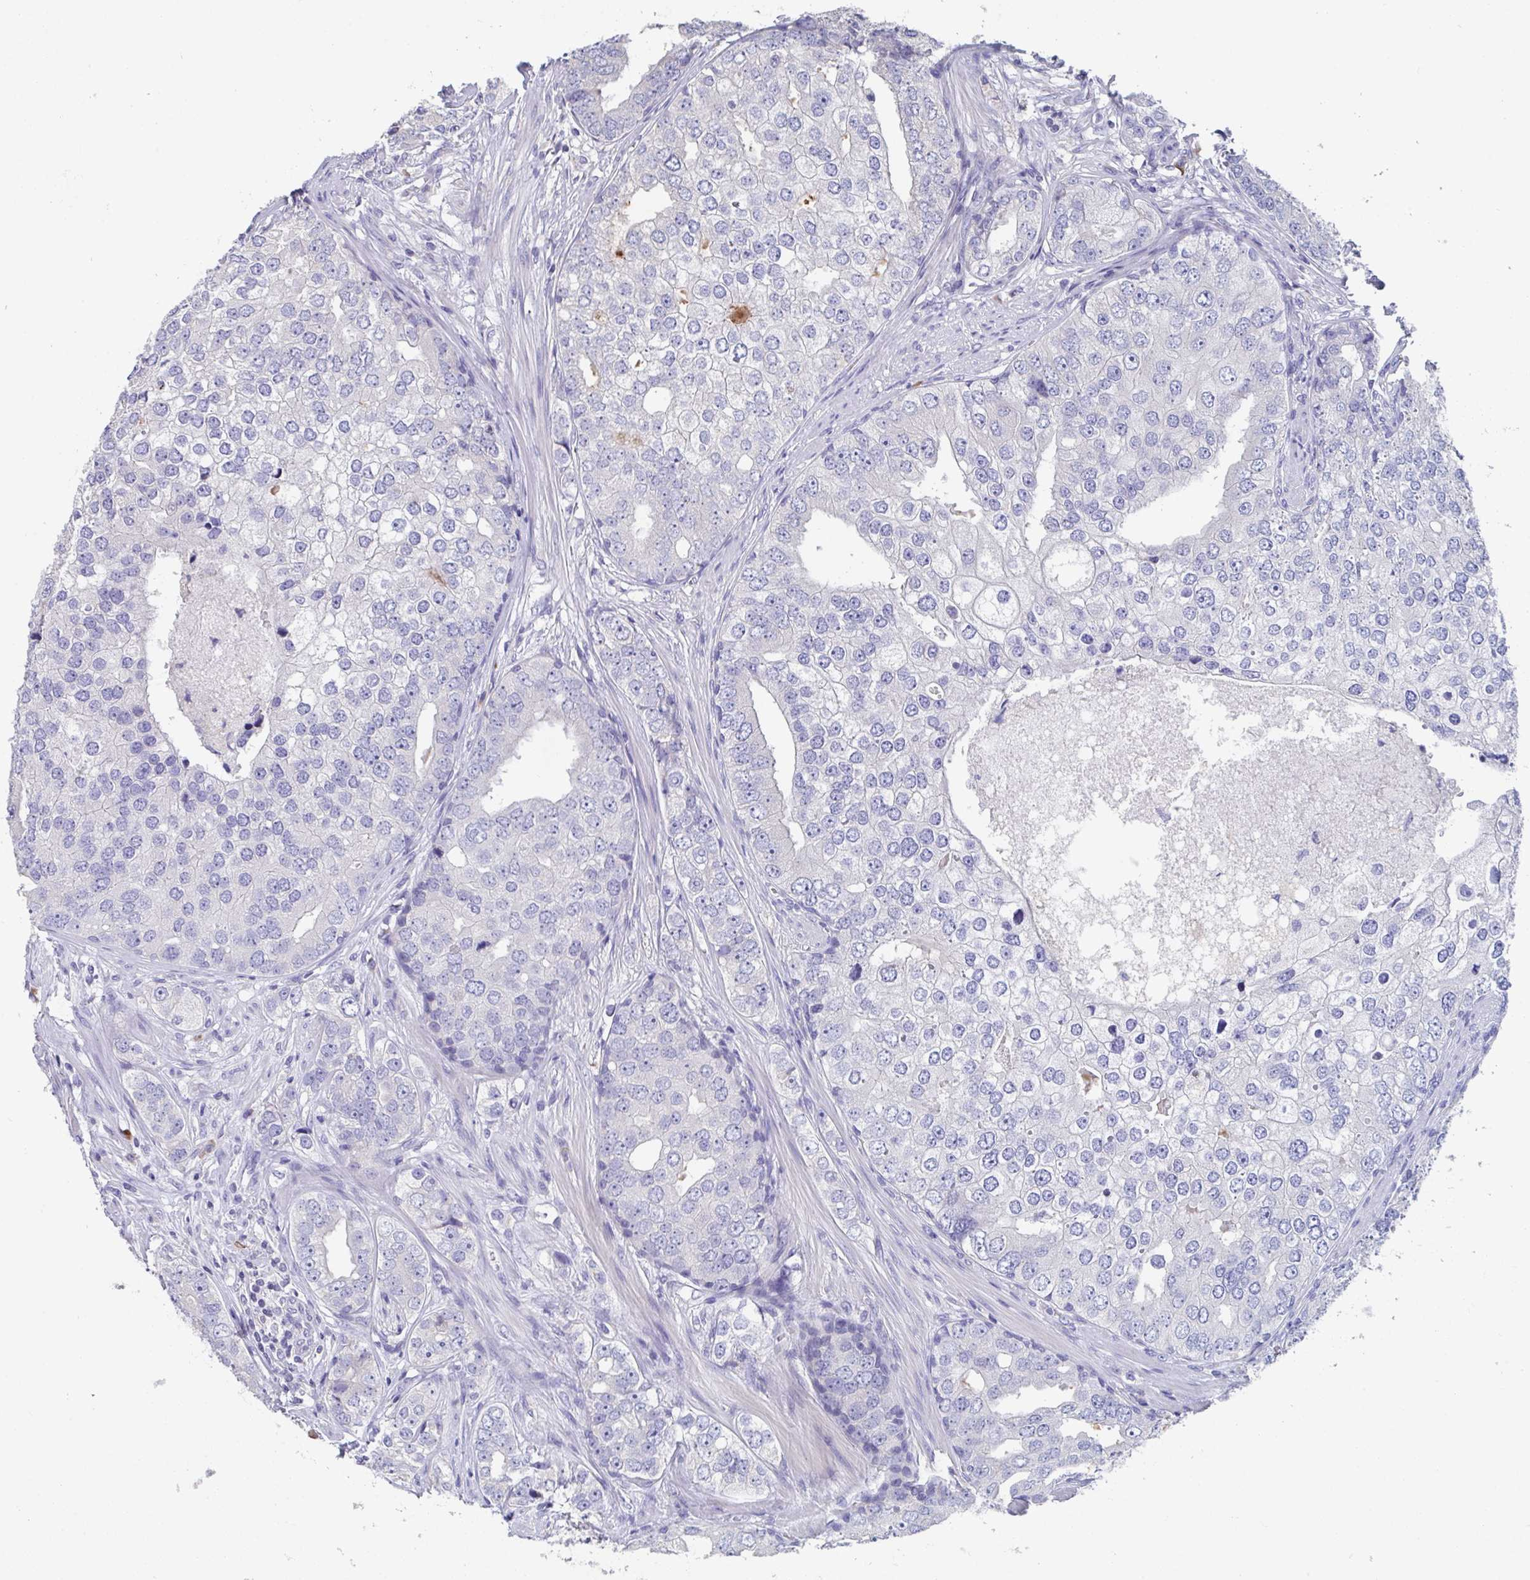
{"staining": {"intensity": "negative", "quantity": "none", "location": "none"}, "tissue": "prostate cancer", "cell_type": "Tumor cells", "image_type": "cancer", "snomed": [{"axis": "morphology", "description": "Adenocarcinoma, High grade"}, {"axis": "topography", "description": "Prostate"}], "caption": "The photomicrograph demonstrates no staining of tumor cells in prostate cancer. (Brightfield microscopy of DAB (3,3'-diaminobenzidine) immunohistochemistry (IHC) at high magnification).", "gene": "LRRC58", "patient": {"sex": "male", "age": 60}}